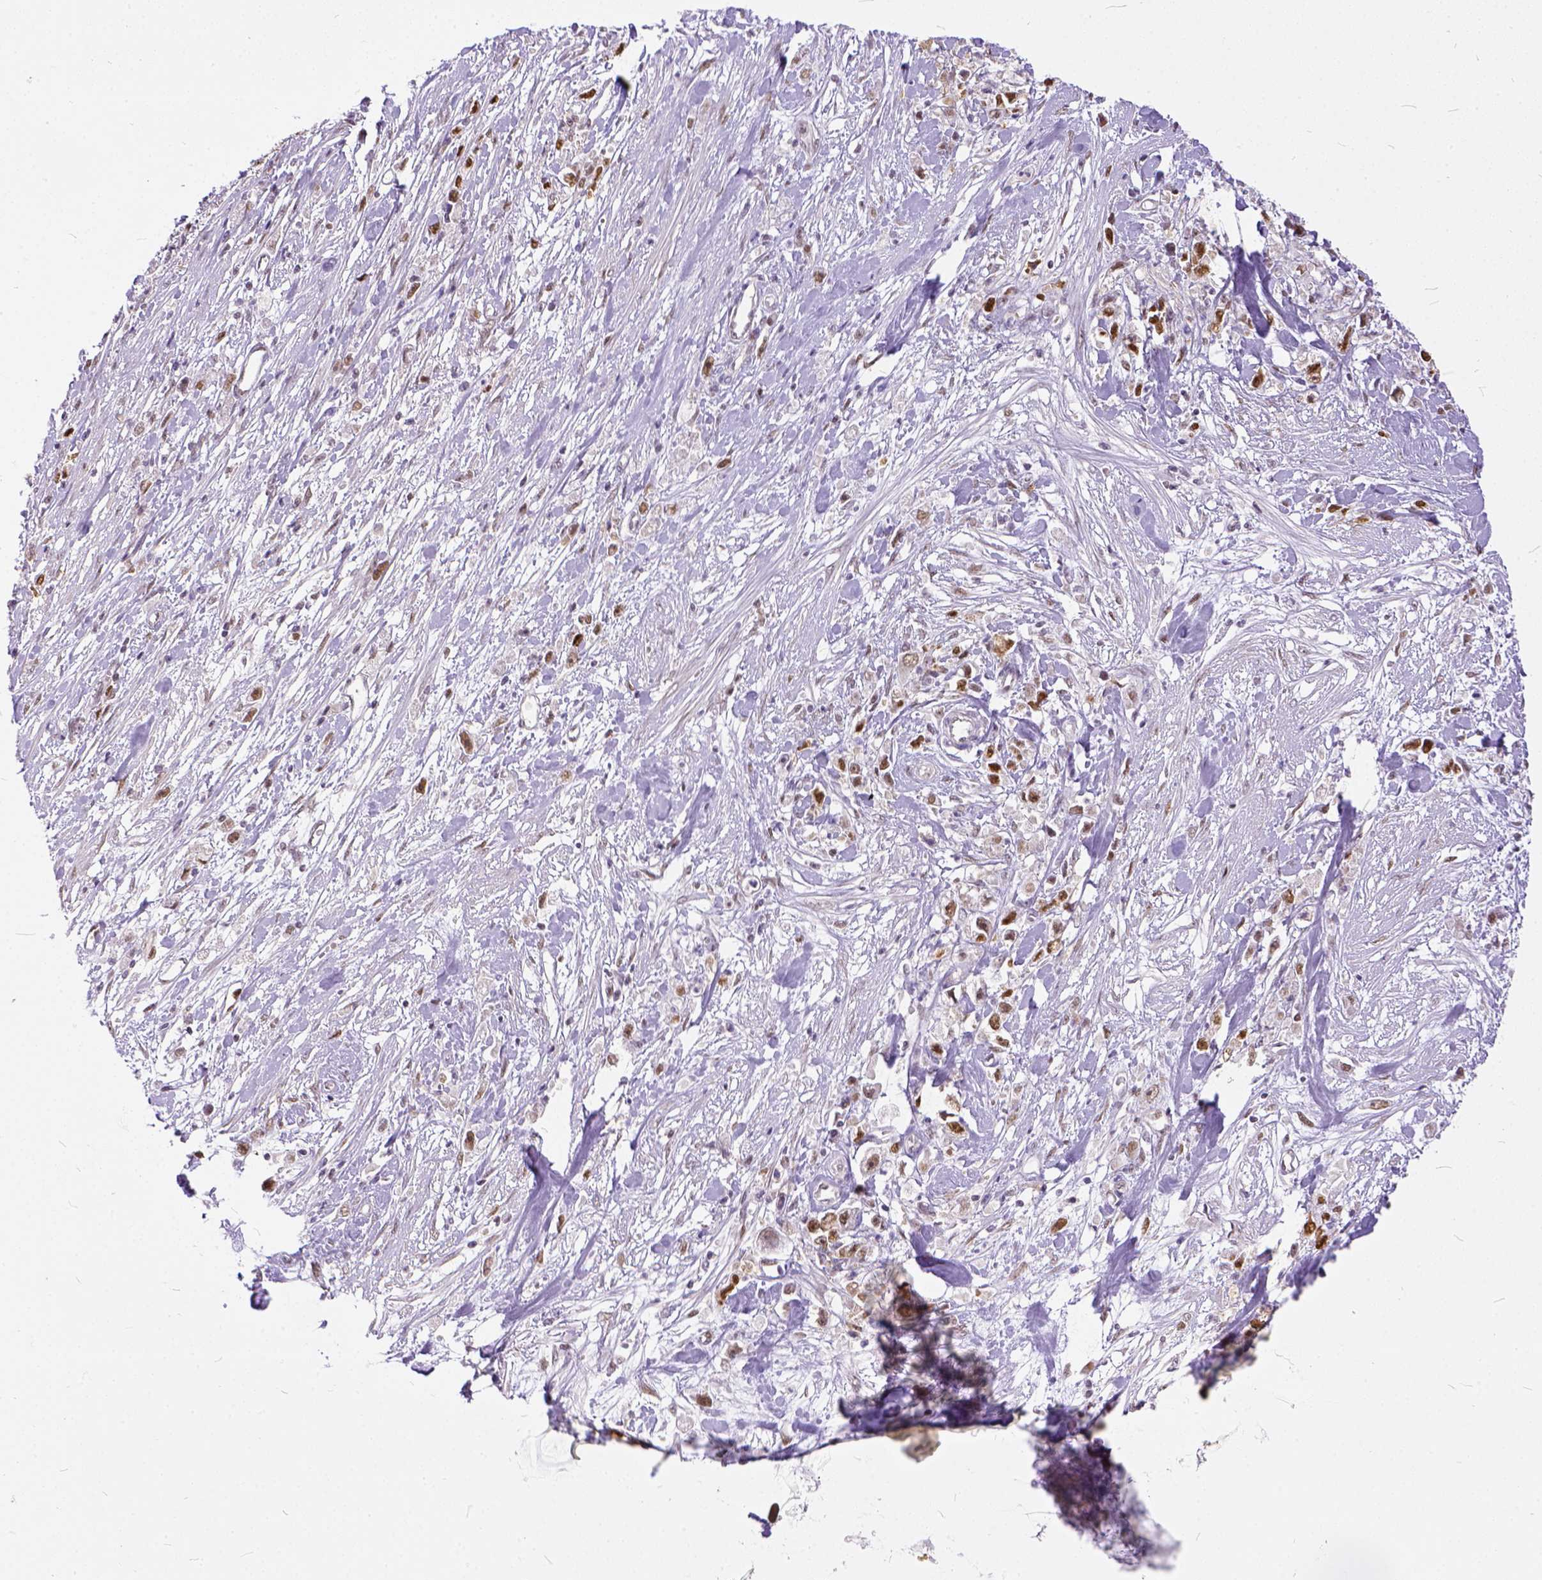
{"staining": {"intensity": "moderate", "quantity": ">75%", "location": "nuclear"}, "tissue": "stomach cancer", "cell_type": "Tumor cells", "image_type": "cancer", "snomed": [{"axis": "morphology", "description": "Adenocarcinoma, NOS"}, {"axis": "topography", "description": "Stomach"}], "caption": "Protein analysis of stomach cancer (adenocarcinoma) tissue displays moderate nuclear staining in about >75% of tumor cells. (DAB (3,3'-diaminobenzidine) = brown stain, brightfield microscopy at high magnification).", "gene": "ERCC1", "patient": {"sex": "female", "age": 59}}